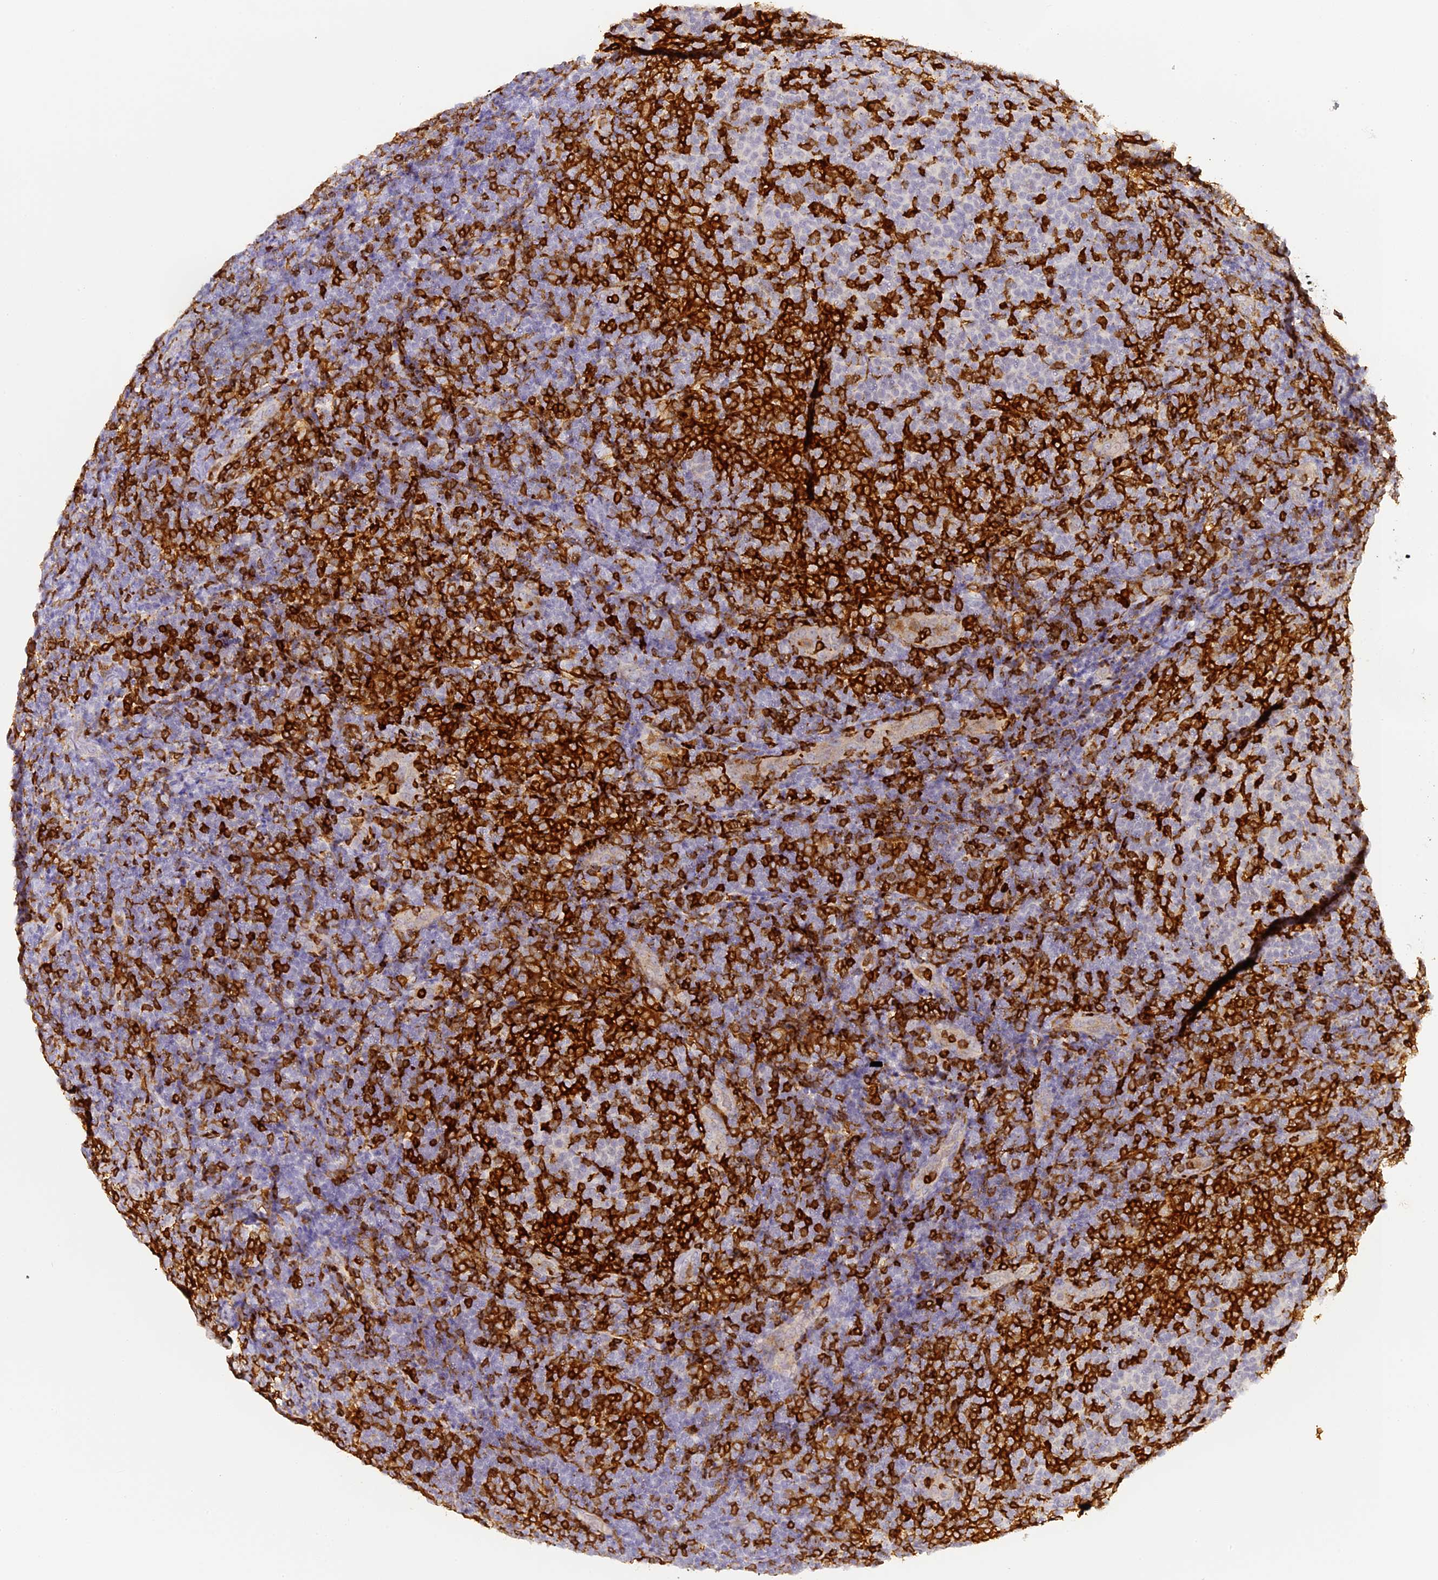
{"staining": {"intensity": "strong", "quantity": "25%-75%", "location": "cytoplasmic/membranous"}, "tissue": "lymphoma", "cell_type": "Tumor cells", "image_type": "cancer", "snomed": [{"axis": "morphology", "description": "Malignant lymphoma, non-Hodgkin's type, Low grade"}, {"axis": "topography", "description": "Lymph node"}], "caption": "Lymphoma tissue exhibits strong cytoplasmic/membranous expression in approximately 25%-75% of tumor cells", "gene": "FYB1", "patient": {"sex": "male", "age": 66}}